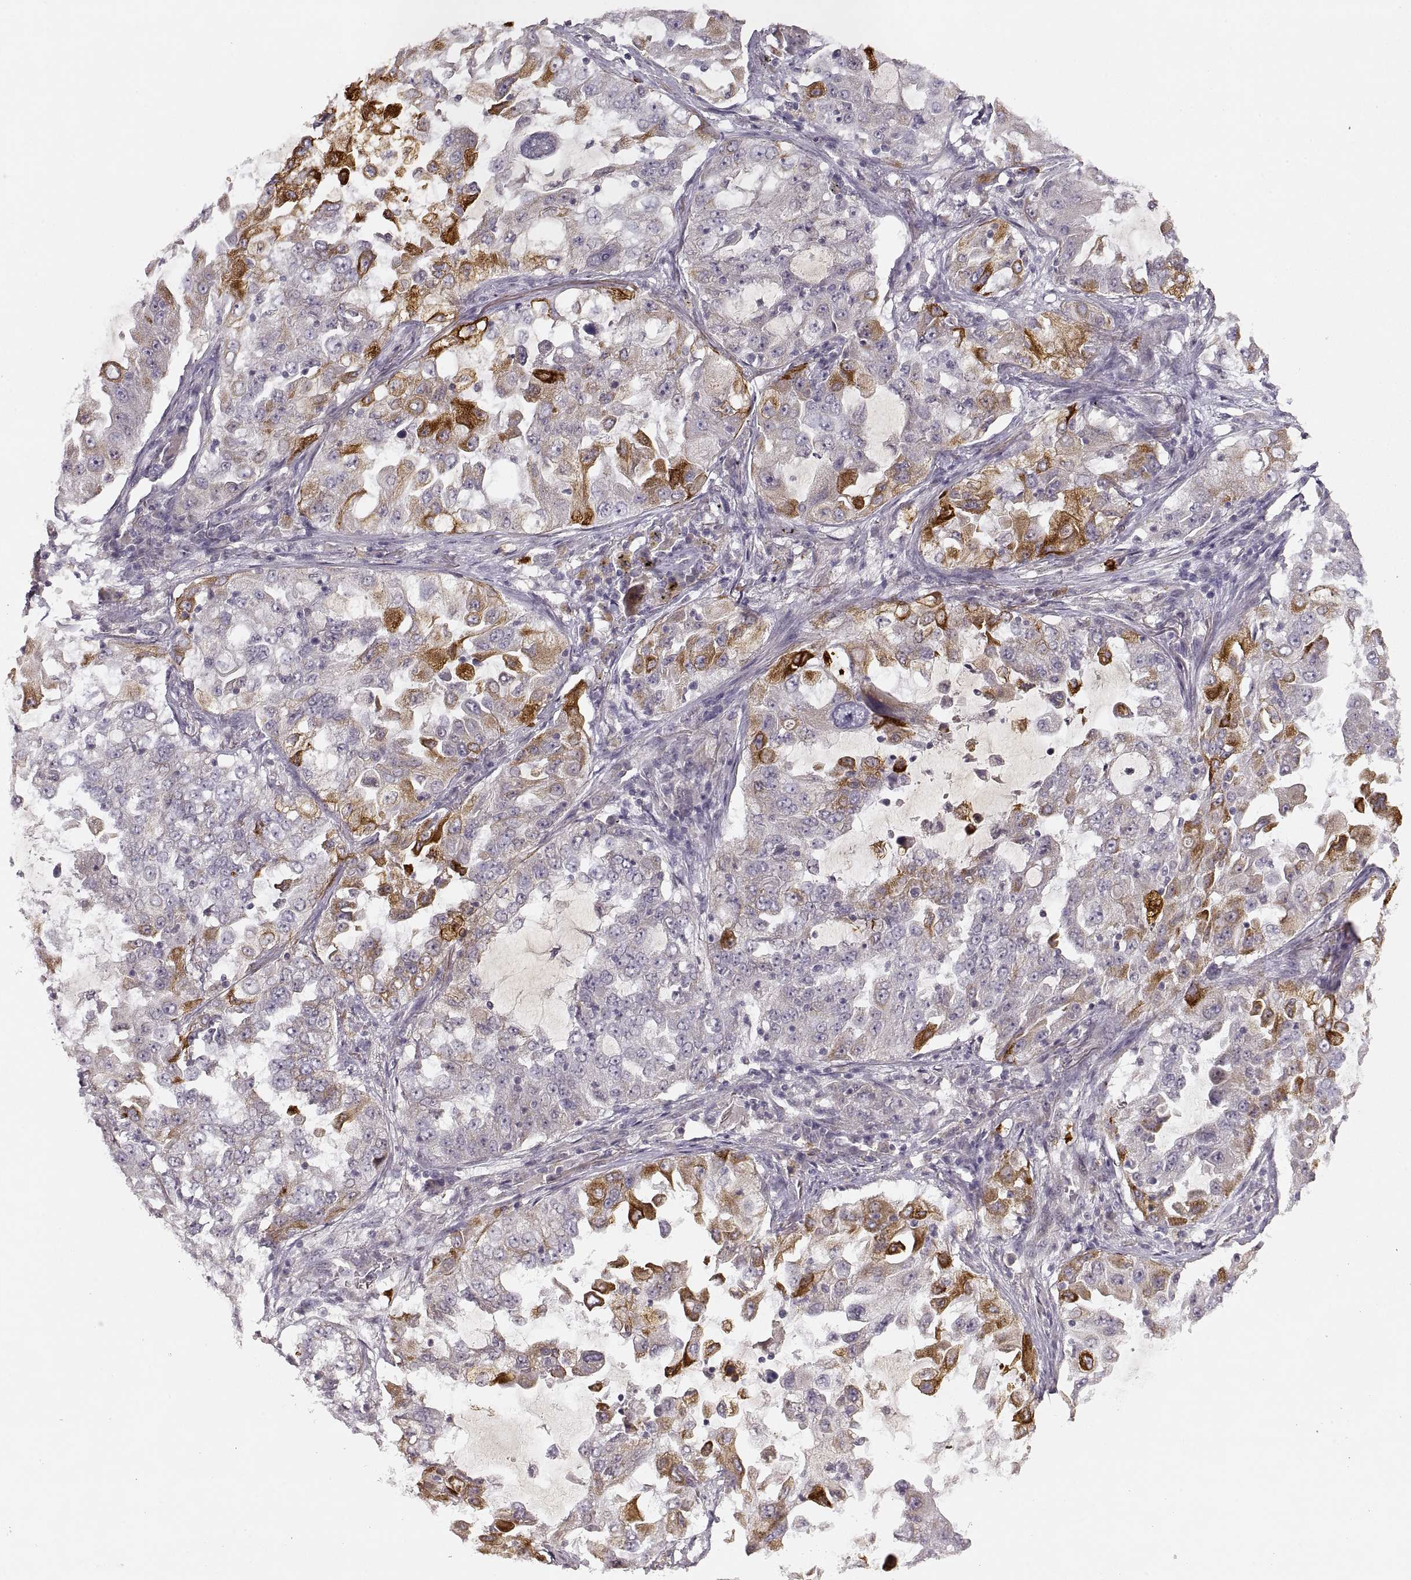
{"staining": {"intensity": "strong", "quantity": "<25%", "location": "cytoplasmic/membranous"}, "tissue": "lung cancer", "cell_type": "Tumor cells", "image_type": "cancer", "snomed": [{"axis": "morphology", "description": "Adenocarcinoma, NOS"}, {"axis": "topography", "description": "Lung"}], "caption": "Immunohistochemical staining of human adenocarcinoma (lung) exhibits strong cytoplasmic/membranous protein staining in approximately <25% of tumor cells.", "gene": "LAMC2", "patient": {"sex": "female", "age": 61}}